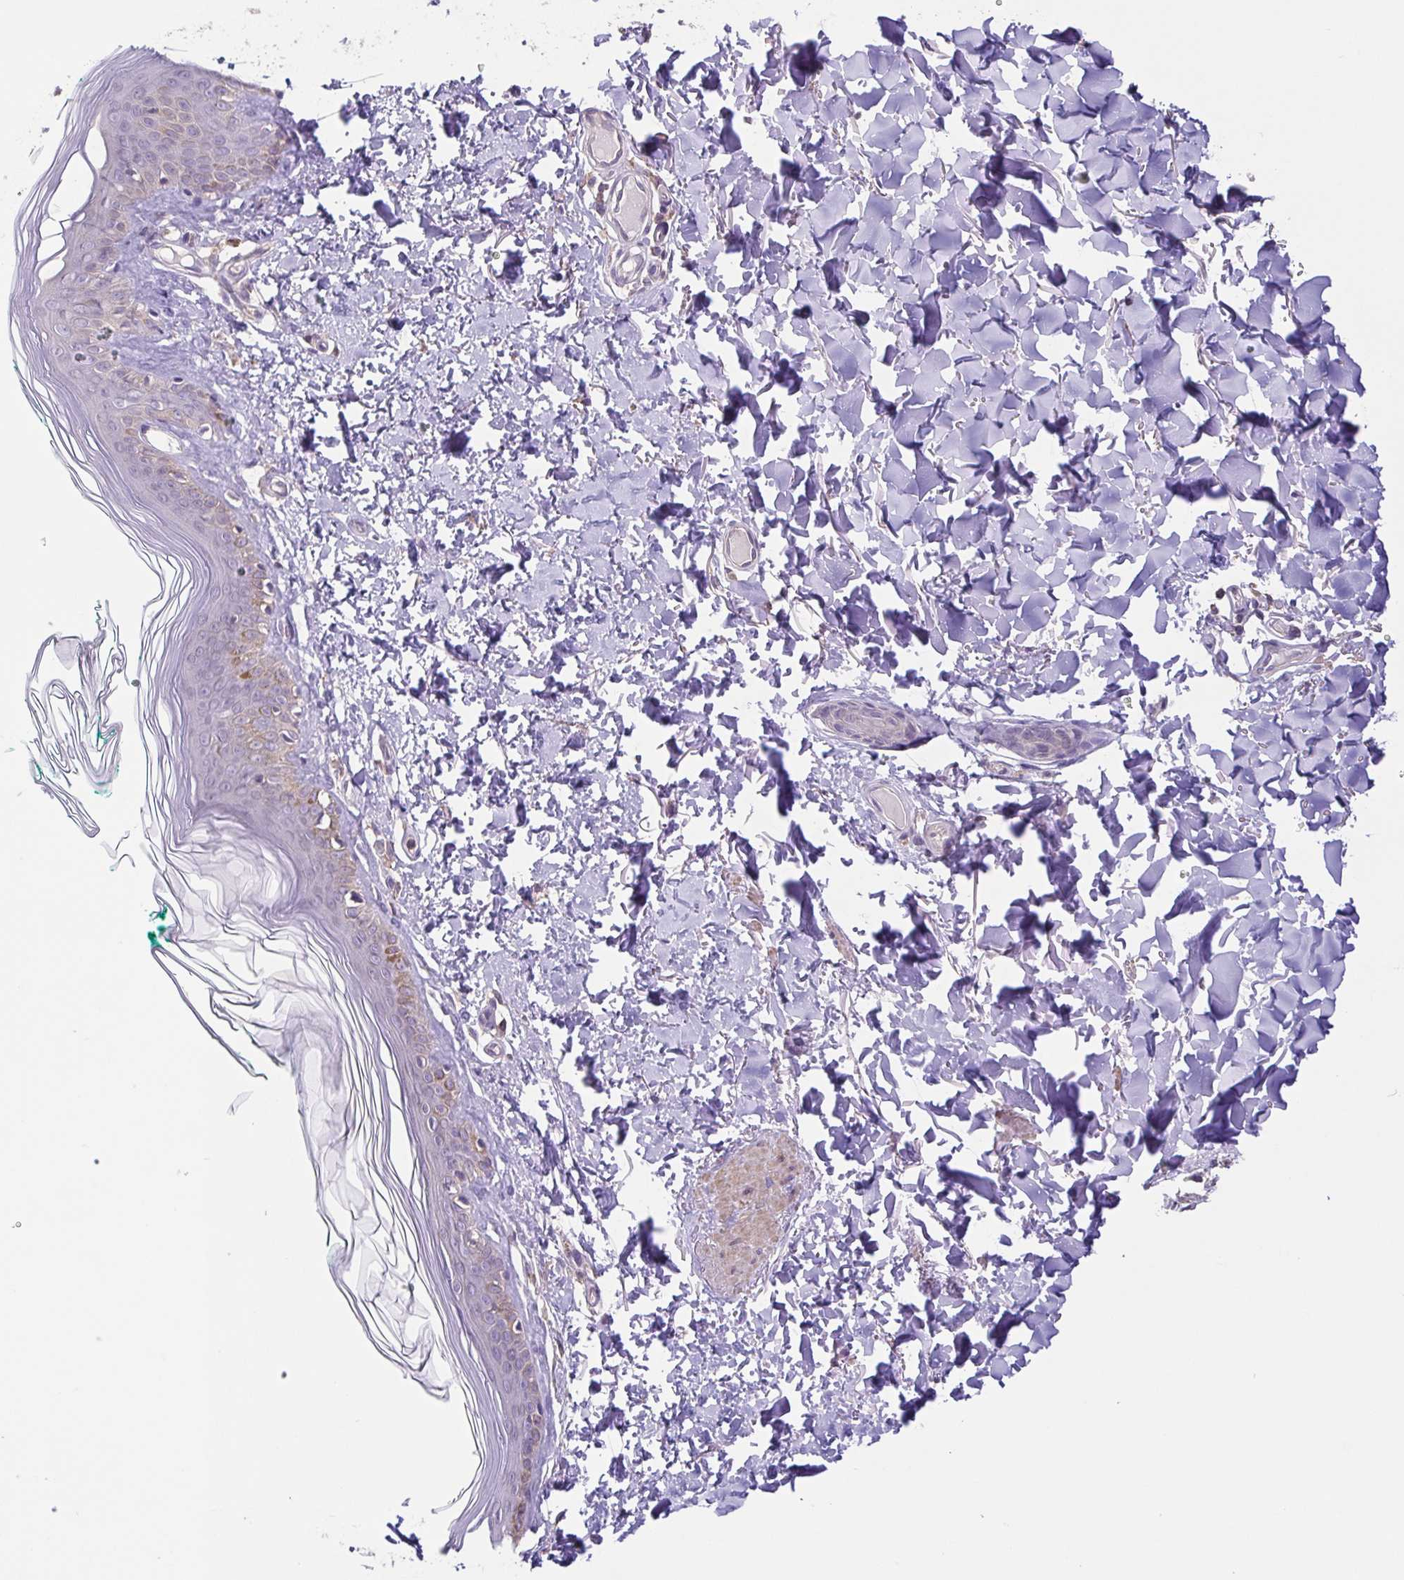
{"staining": {"intensity": "negative", "quantity": "none", "location": "none"}, "tissue": "skin", "cell_type": "Fibroblasts", "image_type": "normal", "snomed": [{"axis": "morphology", "description": "Normal tissue, NOS"}, {"axis": "topography", "description": "Skin"}, {"axis": "topography", "description": "Peripheral nerve tissue"}], "caption": "A high-resolution image shows immunohistochemistry staining of normal skin, which shows no significant staining in fibroblasts.", "gene": "ACTRT2", "patient": {"sex": "female", "age": 45}}